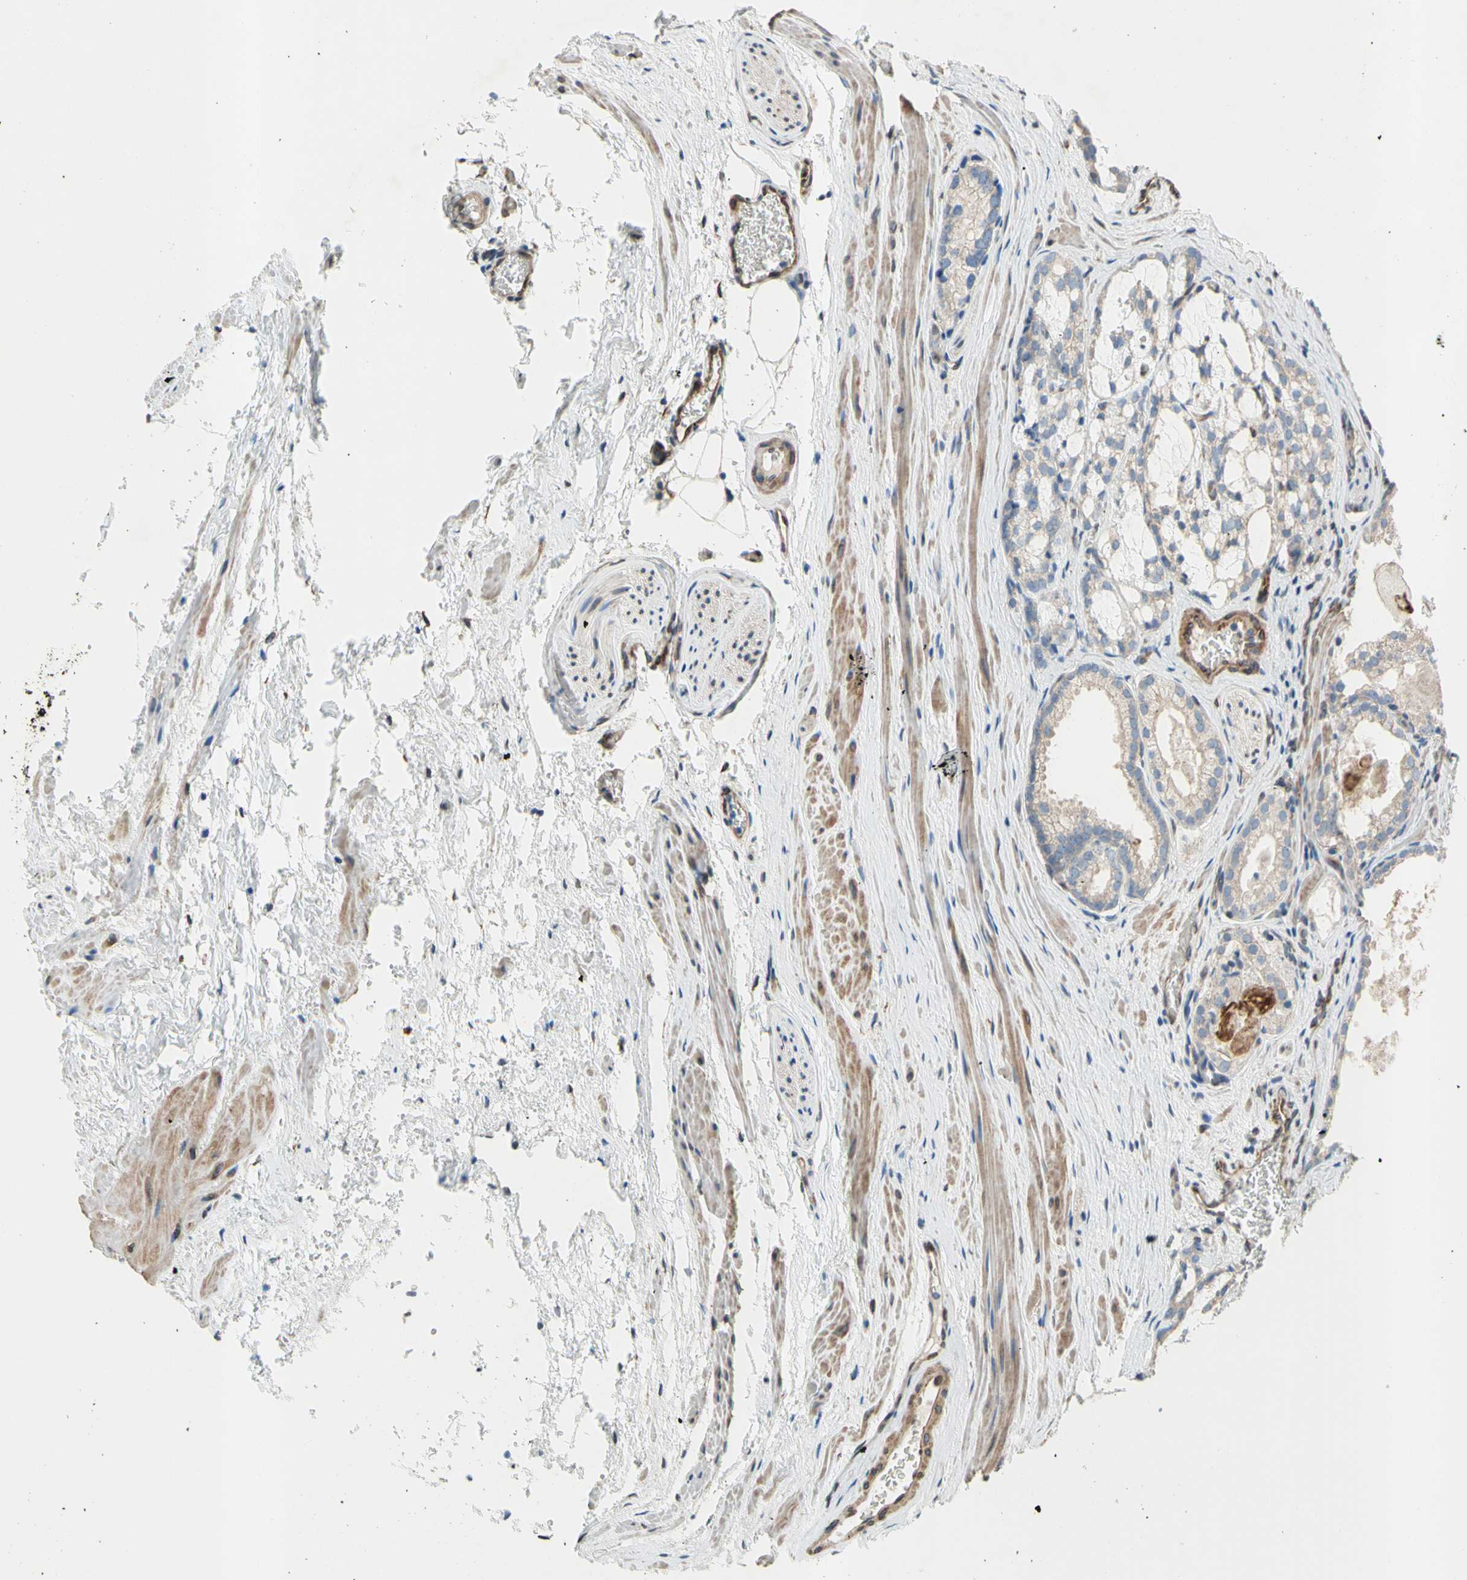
{"staining": {"intensity": "weak", "quantity": "25%-75%", "location": "cytoplasmic/membranous"}, "tissue": "prostate cancer", "cell_type": "Tumor cells", "image_type": "cancer", "snomed": [{"axis": "morphology", "description": "Adenocarcinoma, Low grade"}, {"axis": "topography", "description": "Prostate"}], "caption": "Immunohistochemical staining of prostate low-grade adenocarcinoma shows low levels of weak cytoplasmic/membranous protein staining in about 25%-75% of tumor cells.", "gene": "TRAF2", "patient": {"sex": "male", "age": 59}}